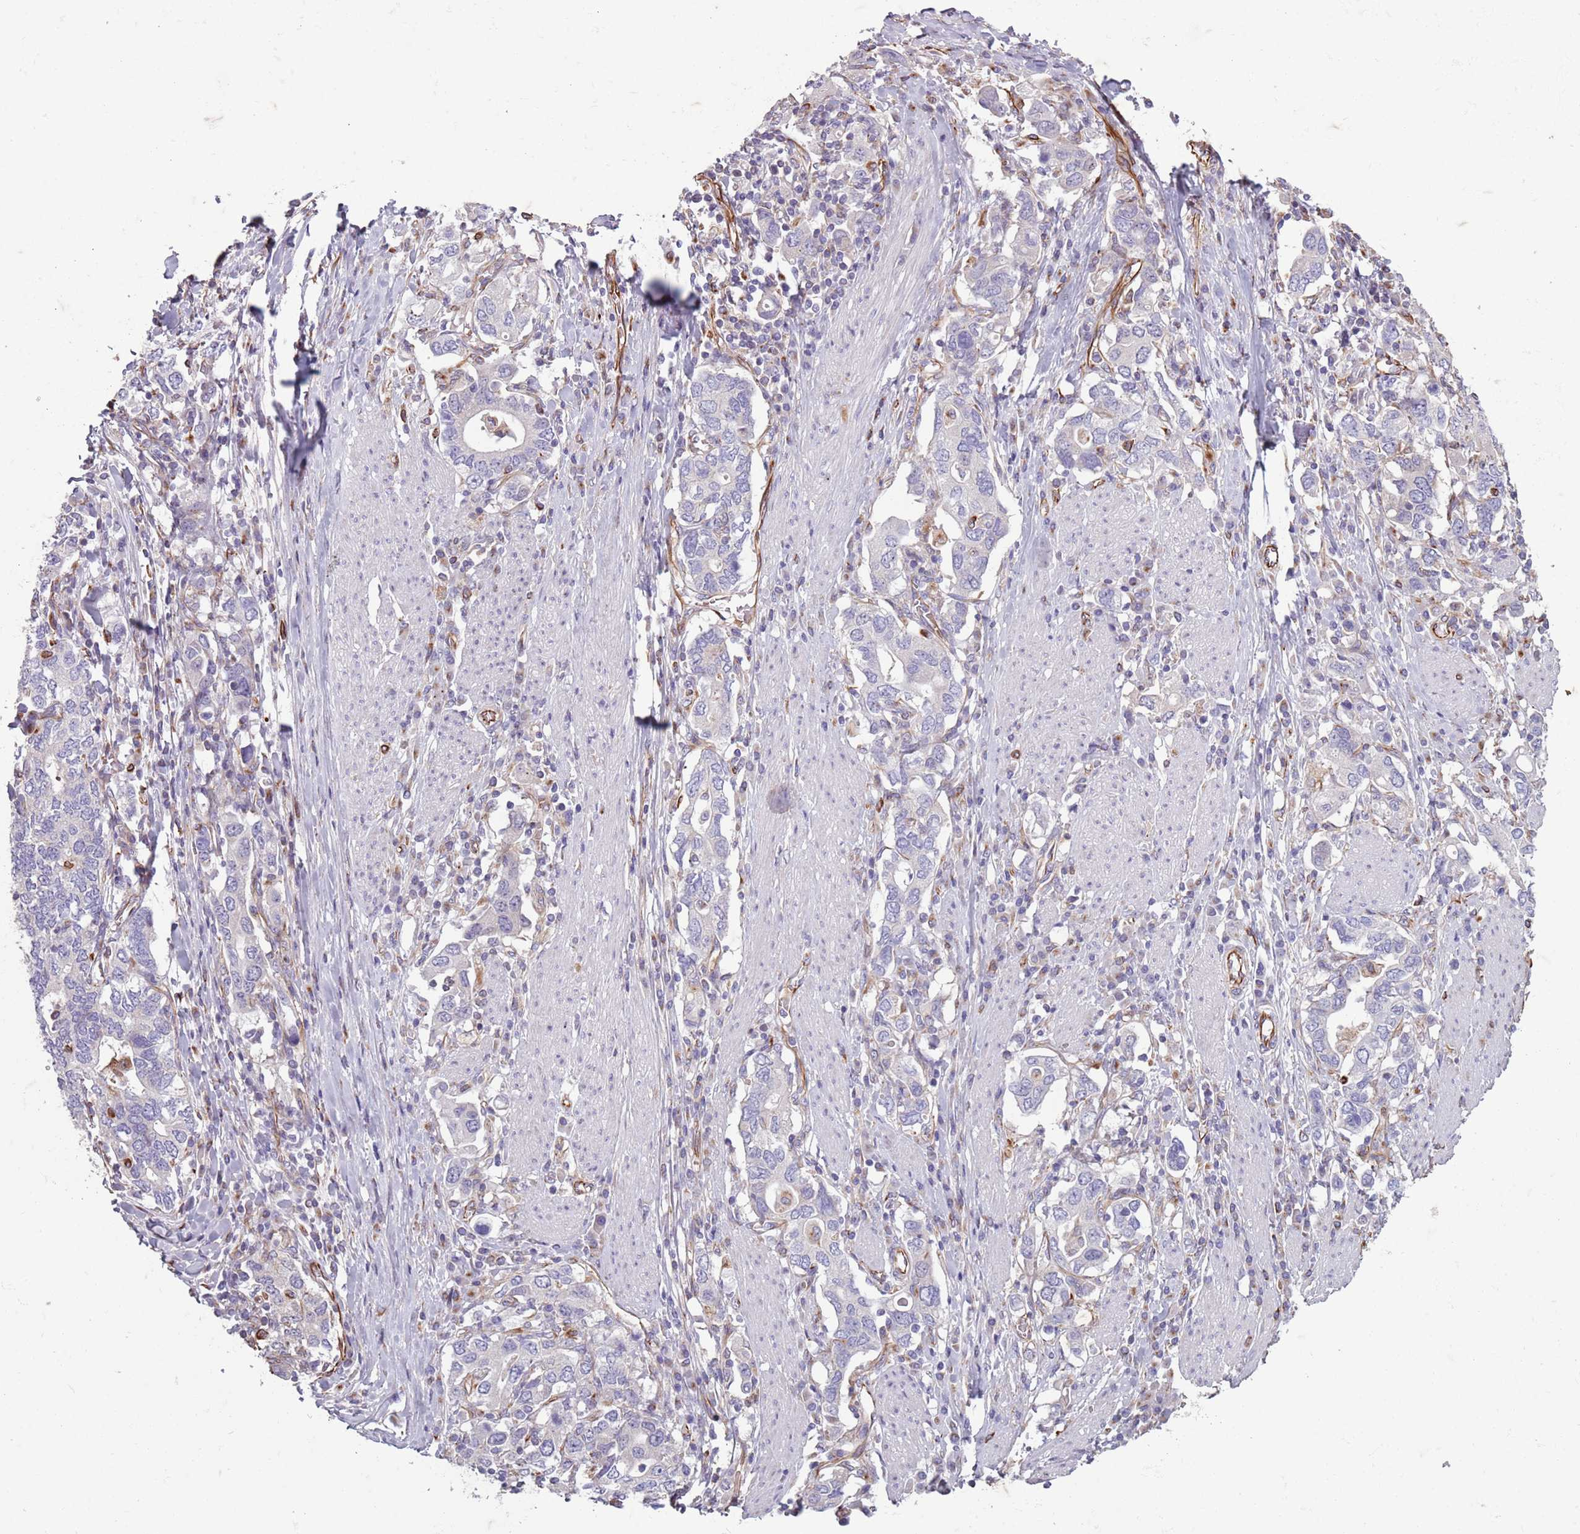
{"staining": {"intensity": "negative", "quantity": "none", "location": "none"}, "tissue": "stomach cancer", "cell_type": "Tumor cells", "image_type": "cancer", "snomed": [{"axis": "morphology", "description": "Adenocarcinoma, NOS"}, {"axis": "topography", "description": "Stomach, upper"}, {"axis": "topography", "description": "Stomach"}], "caption": "This is an immunohistochemistry image of stomach adenocarcinoma. There is no expression in tumor cells.", "gene": "TAS2R38", "patient": {"sex": "male", "age": 62}}